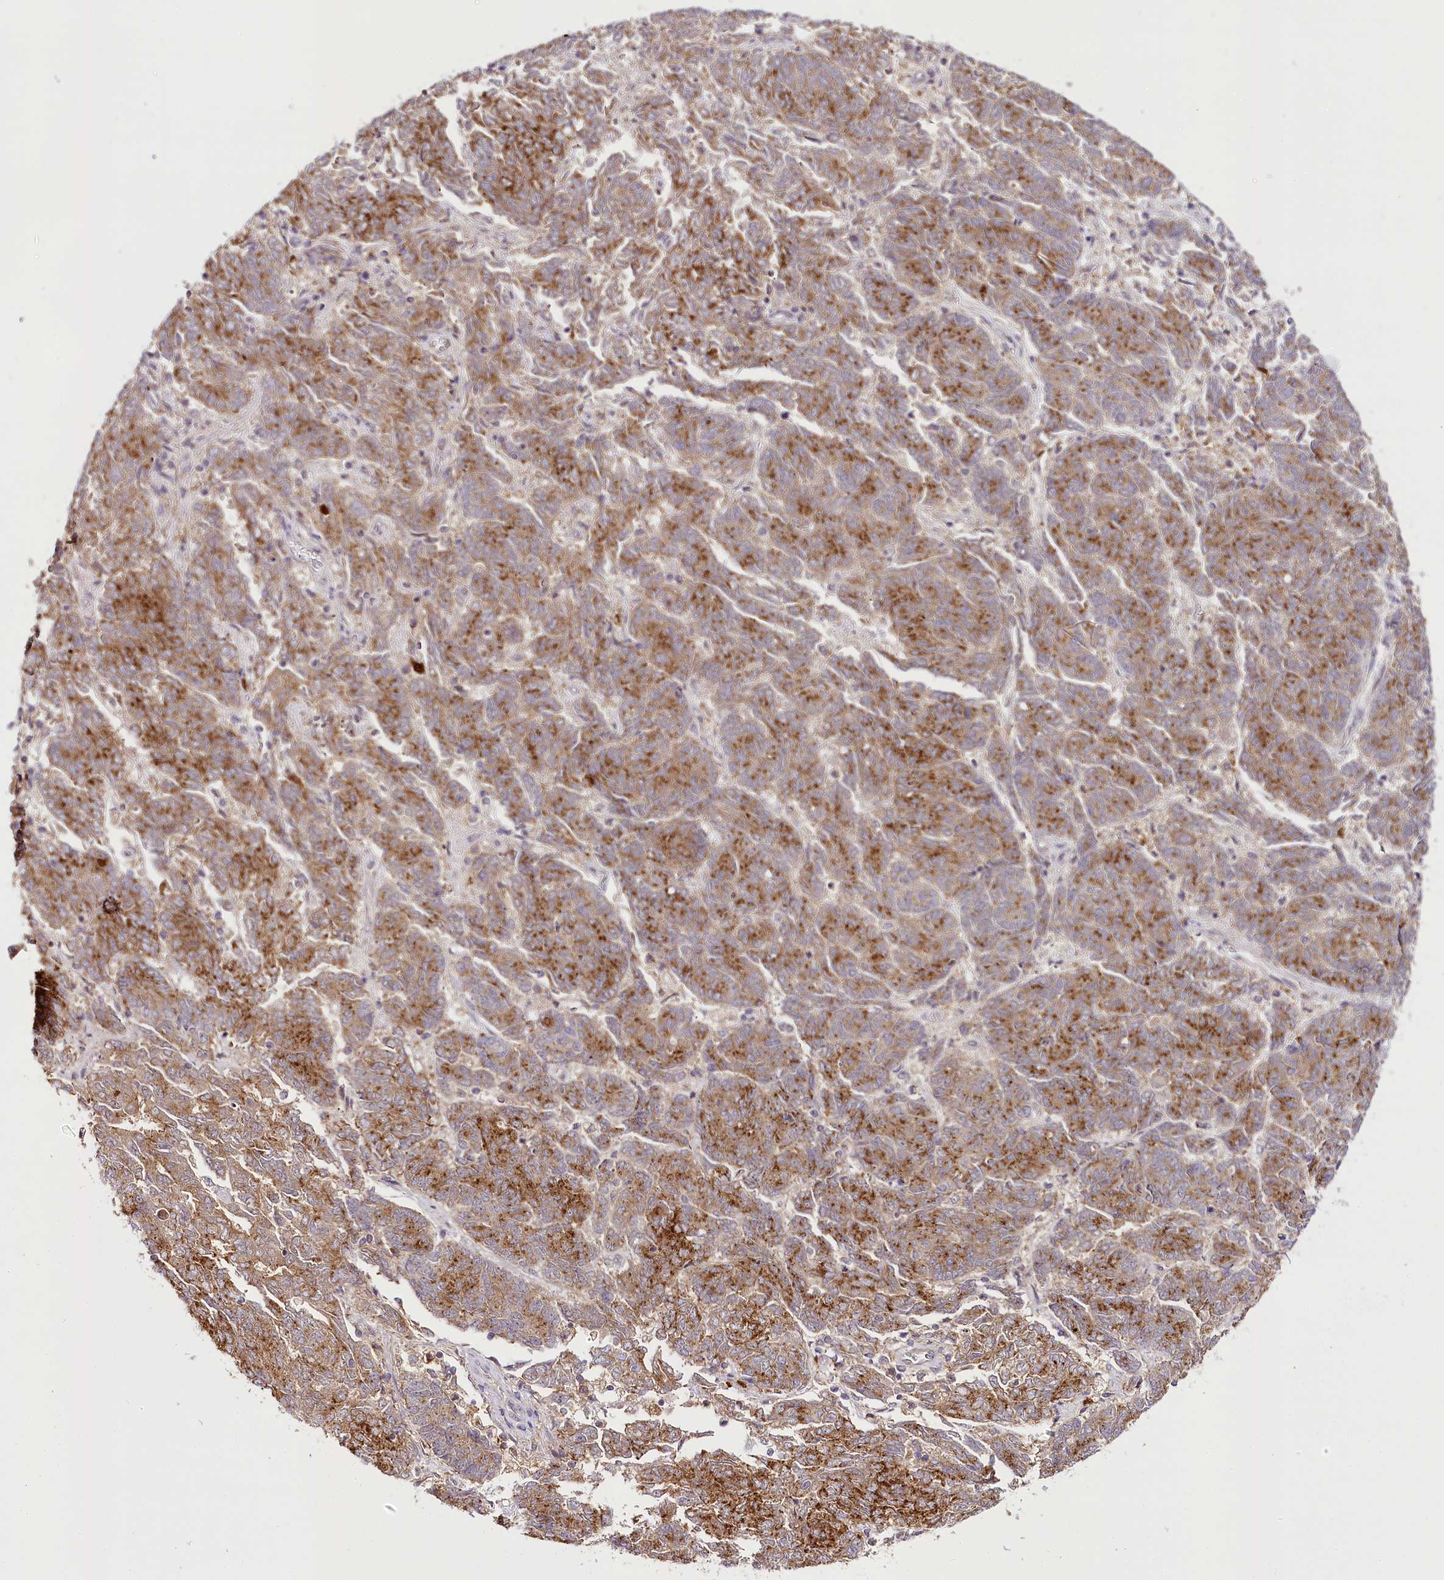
{"staining": {"intensity": "moderate", "quantity": ">75%", "location": "cytoplasmic/membranous"}, "tissue": "endometrial cancer", "cell_type": "Tumor cells", "image_type": "cancer", "snomed": [{"axis": "morphology", "description": "Adenocarcinoma, NOS"}, {"axis": "topography", "description": "Endometrium"}], "caption": "Protein staining of adenocarcinoma (endometrial) tissue exhibits moderate cytoplasmic/membranous expression in about >75% of tumor cells.", "gene": "VWA5A", "patient": {"sex": "female", "age": 80}}